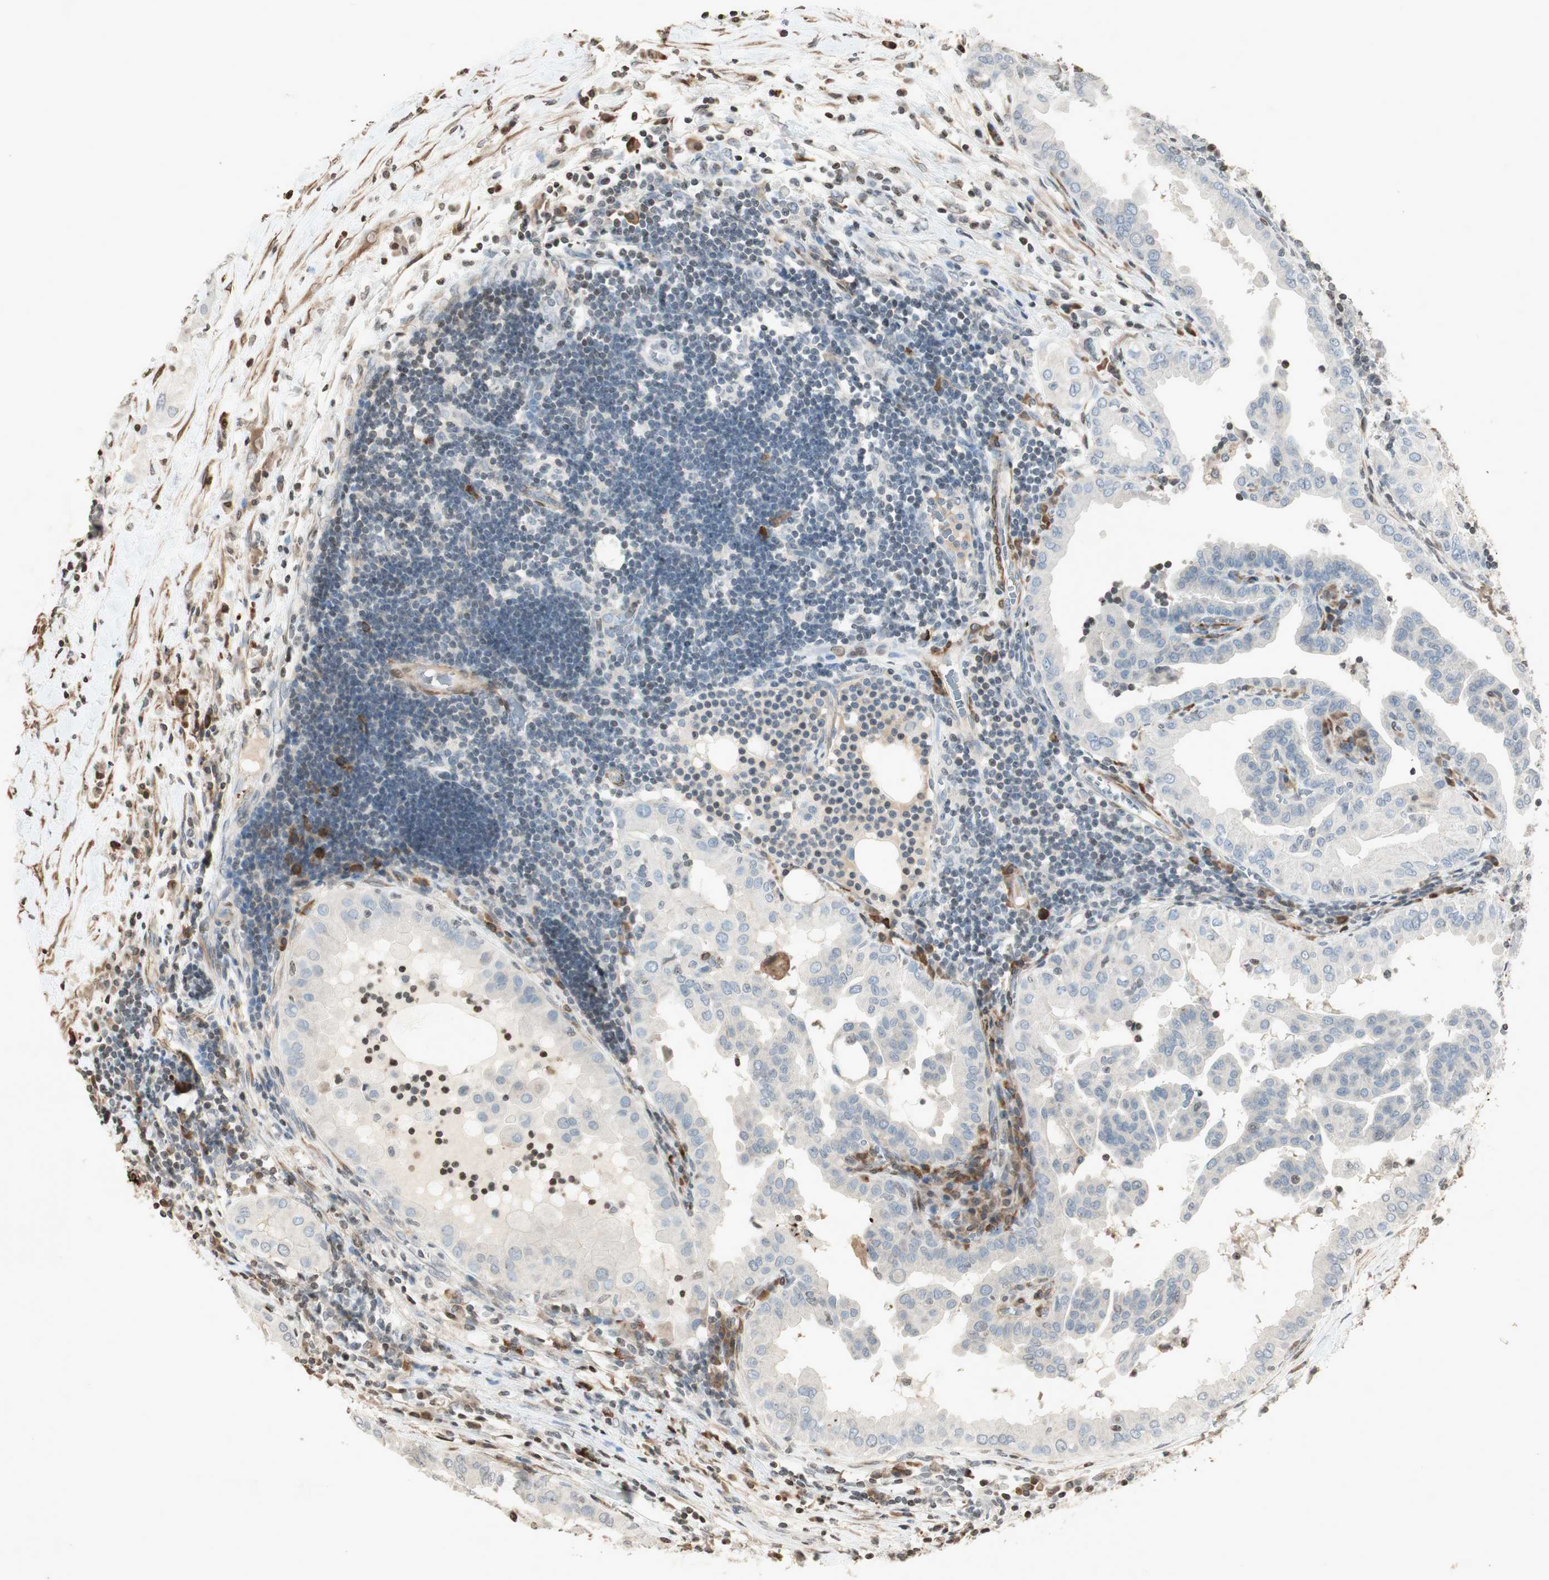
{"staining": {"intensity": "negative", "quantity": "none", "location": "none"}, "tissue": "thyroid cancer", "cell_type": "Tumor cells", "image_type": "cancer", "snomed": [{"axis": "morphology", "description": "Papillary adenocarcinoma, NOS"}, {"axis": "topography", "description": "Thyroid gland"}], "caption": "Immunohistochemical staining of human papillary adenocarcinoma (thyroid) shows no significant expression in tumor cells. (Stains: DAB (3,3'-diaminobenzidine) immunohistochemistry with hematoxylin counter stain, Microscopy: brightfield microscopy at high magnification).", "gene": "PRKG1", "patient": {"sex": "male", "age": 33}}